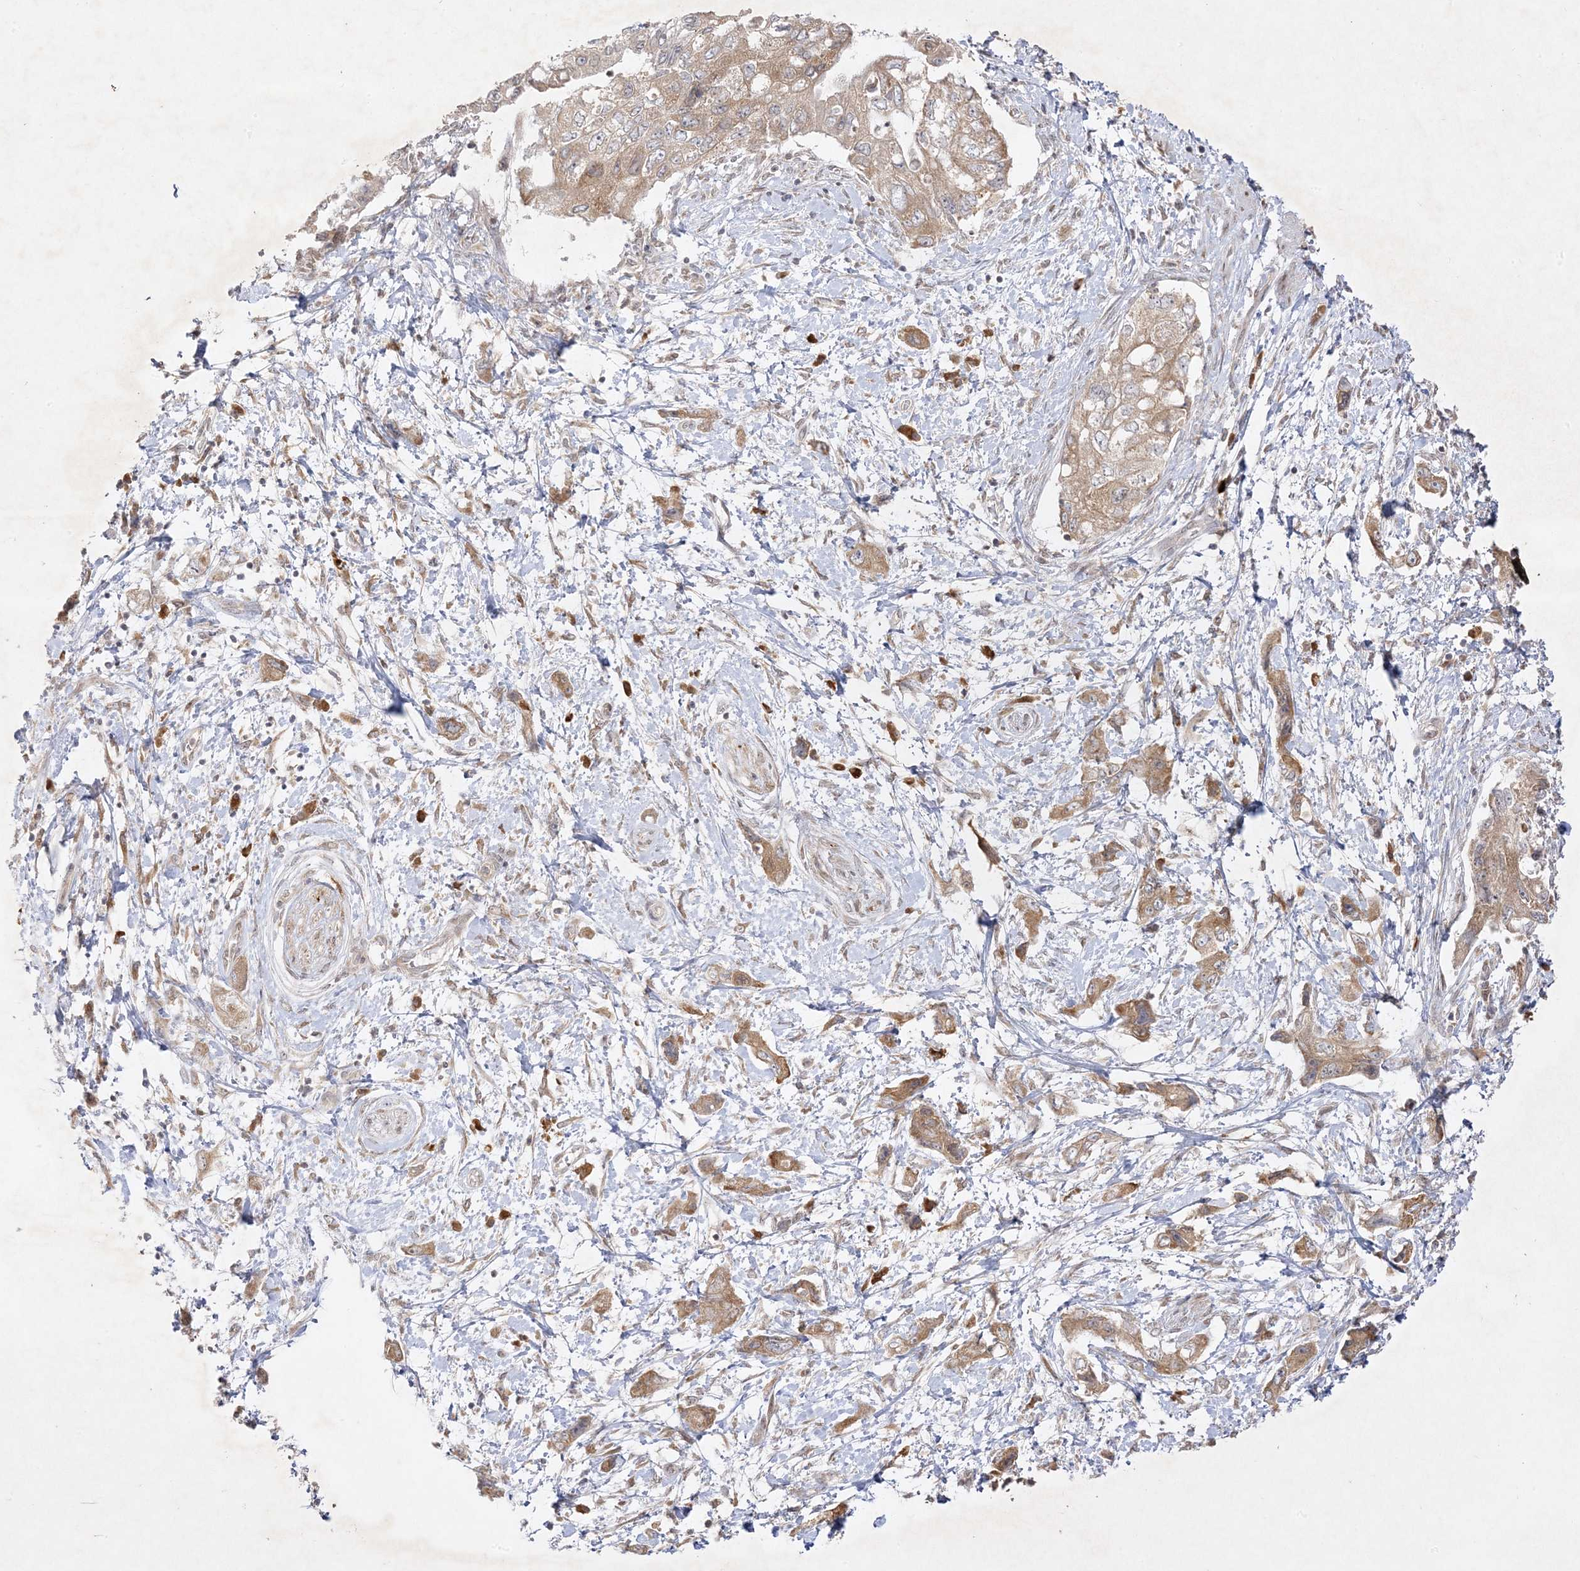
{"staining": {"intensity": "moderate", "quantity": ">75%", "location": "cytoplasmic/membranous"}, "tissue": "pancreatic cancer", "cell_type": "Tumor cells", "image_type": "cancer", "snomed": [{"axis": "morphology", "description": "Adenocarcinoma, NOS"}, {"axis": "topography", "description": "Pancreas"}], "caption": "Immunohistochemical staining of pancreatic adenocarcinoma exhibits moderate cytoplasmic/membranous protein positivity in about >75% of tumor cells.", "gene": "C2CD2", "patient": {"sex": "female", "age": 73}}